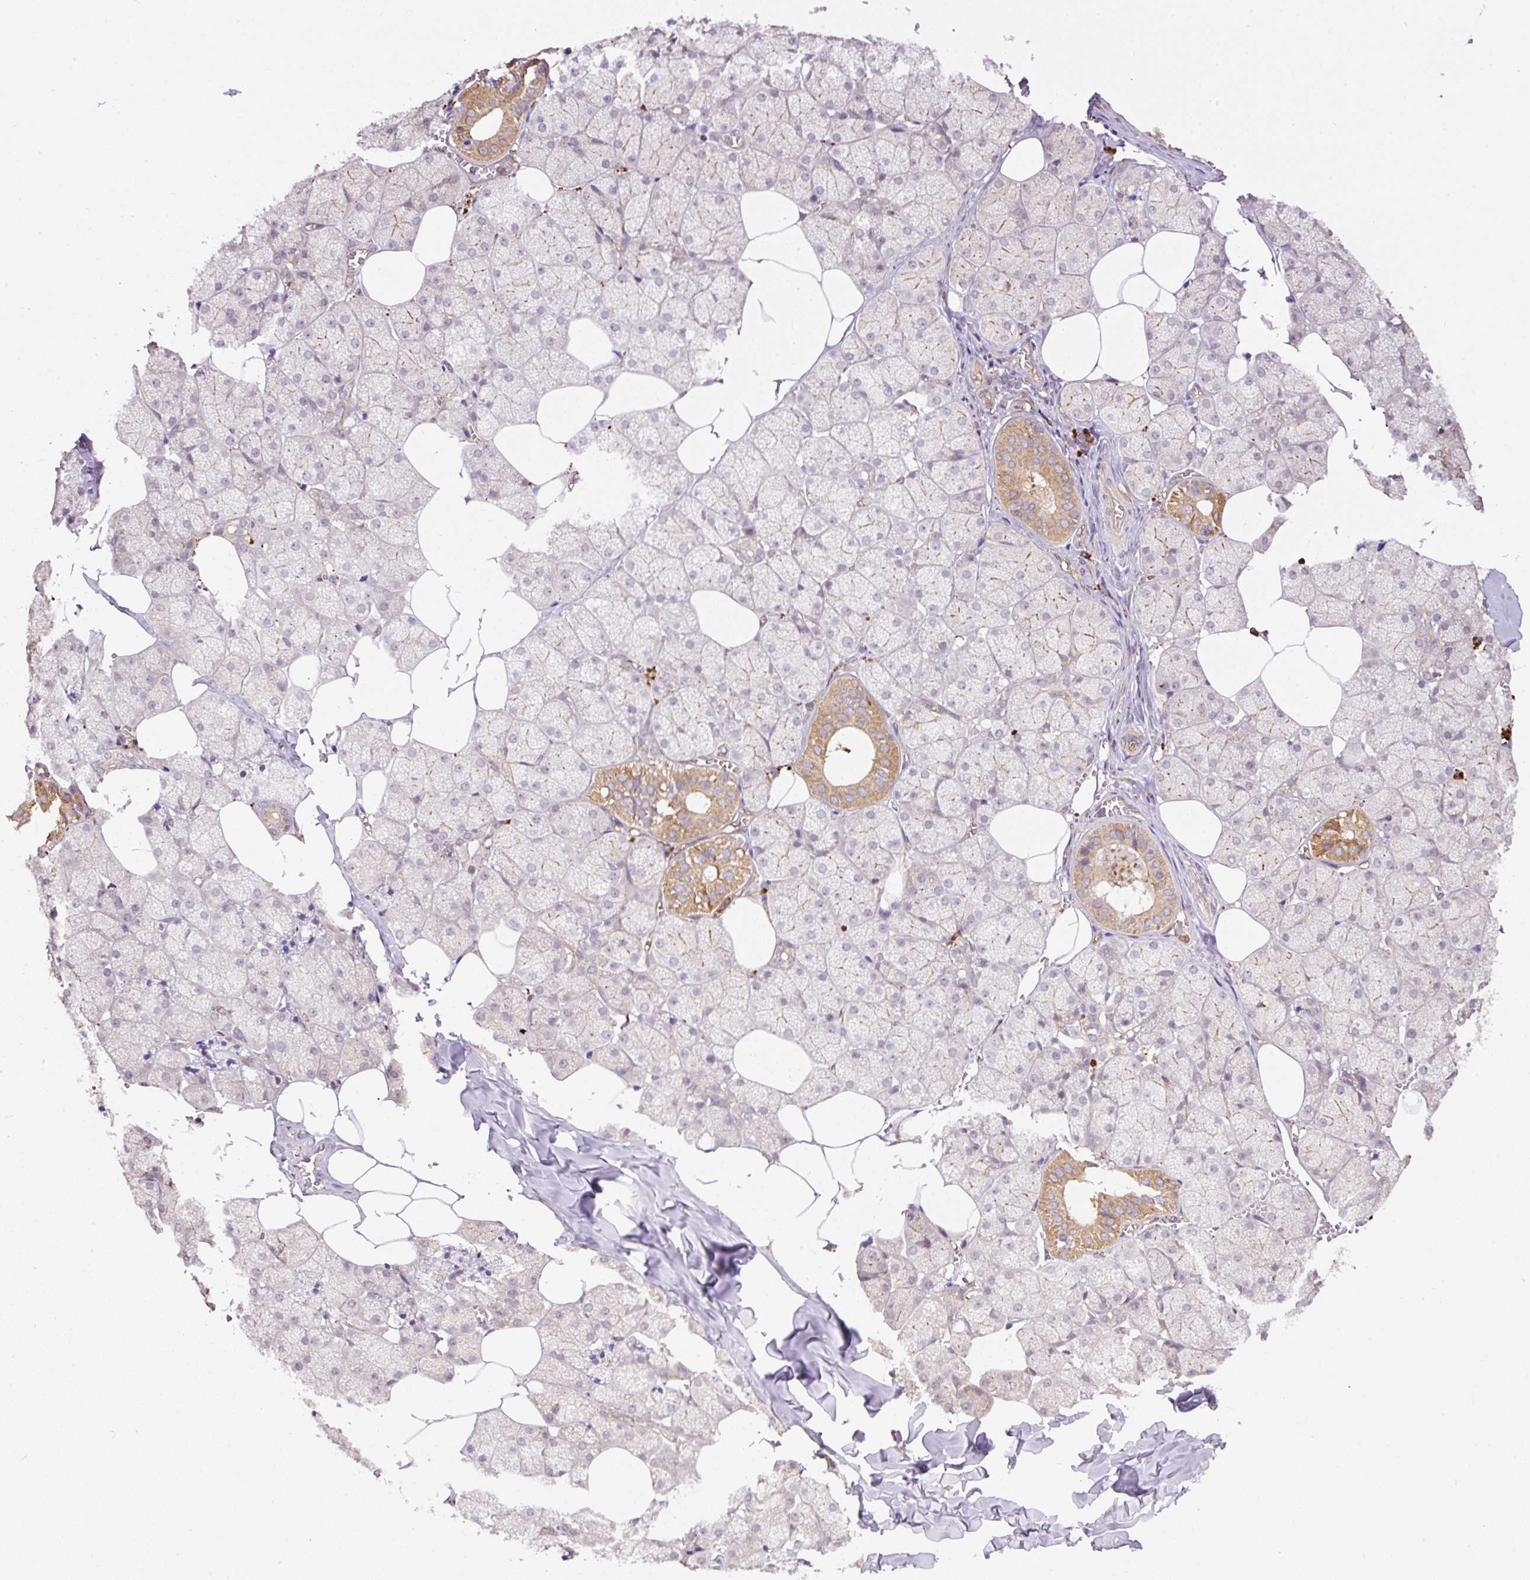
{"staining": {"intensity": "strong", "quantity": "<25%", "location": "cytoplasmic/membranous"}, "tissue": "salivary gland", "cell_type": "Glandular cells", "image_type": "normal", "snomed": [{"axis": "morphology", "description": "Normal tissue, NOS"}, {"axis": "topography", "description": "Salivary gland"}, {"axis": "topography", "description": "Peripheral nerve tissue"}], "caption": "Brown immunohistochemical staining in benign human salivary gland shows strong cytoplasmic/membranous staining in approximately <25% of glandular cells.", "gene": "PPME1", "patient": {"sex": "male", "age": 38}}